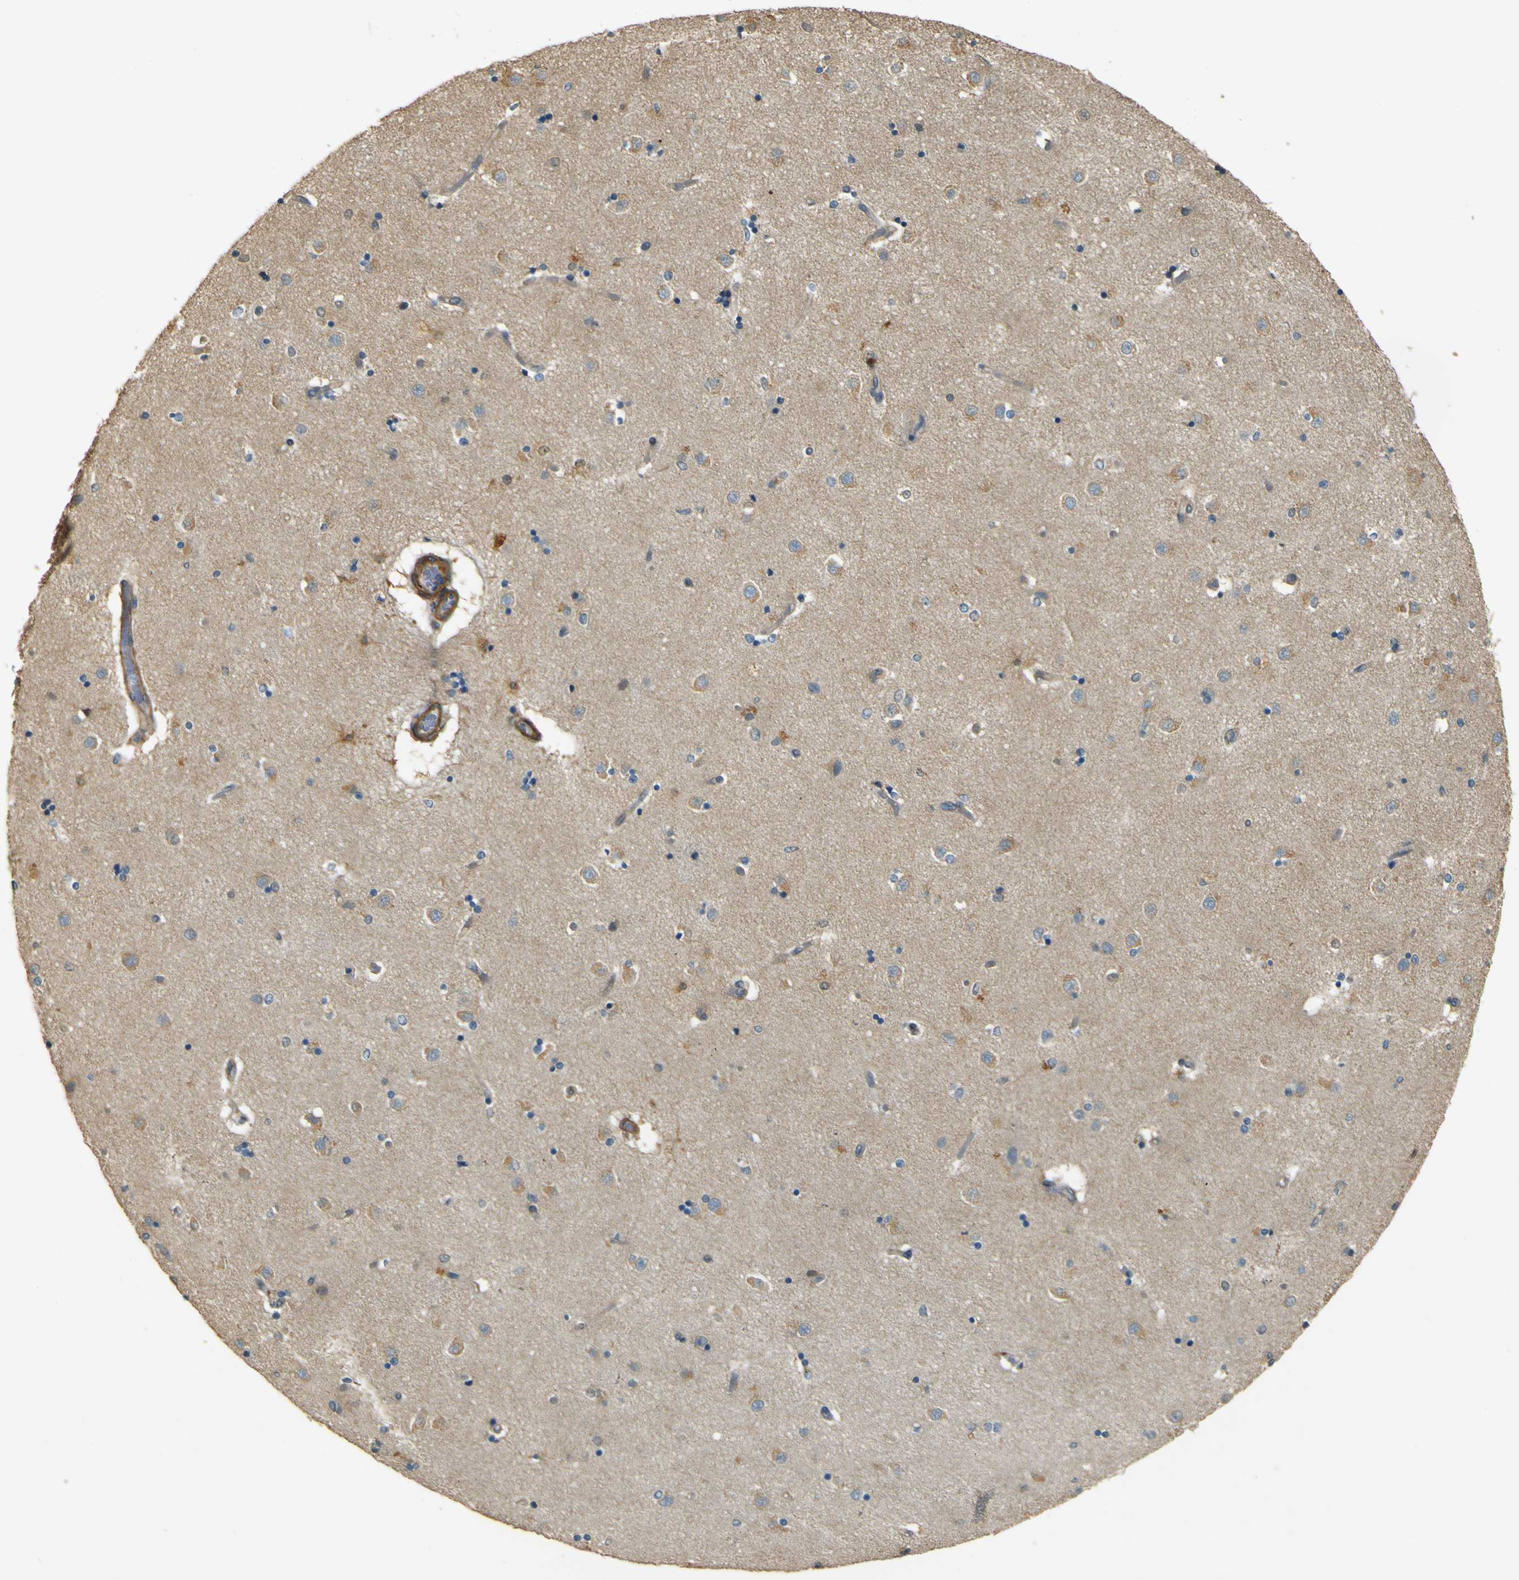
{"staining": {"intensity": "weak", "quantity": "<25%", "location": "cytoplasmic/membranous"}, "tissue": "caudate", "cell_type": "Glial cells", "image_type": "normal", "snomed": [{"axis": "morphology", "description": "Normal tissue, NOS"}, {"axis": "topography", "description": "Lateral ventricle wall"}], "caption": "A micrograph of caudate stained for a protein reveals no brown staining in glial cells.", "gene": "NEXN", "patient": {"sex": "female", "age": 54}}